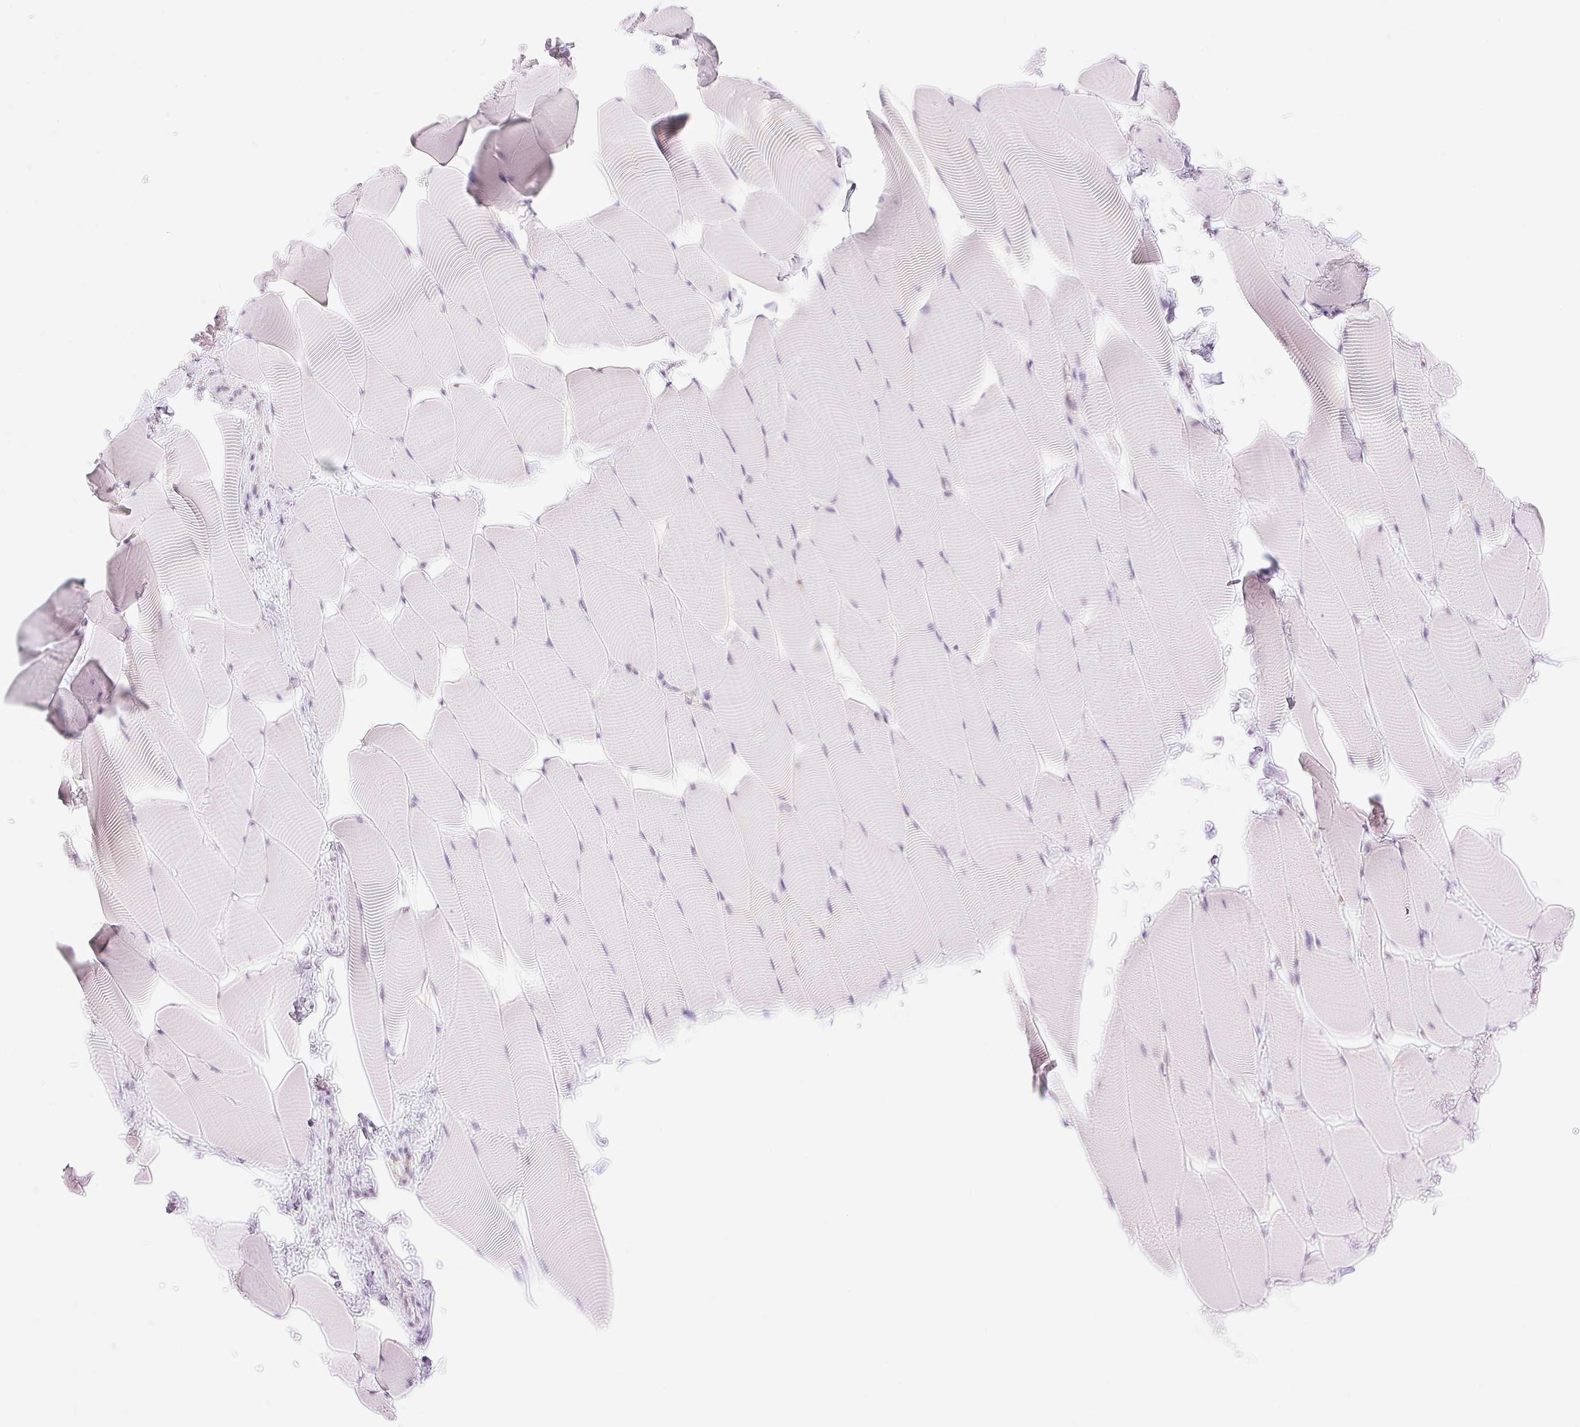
{"staining": {"intensity": "negative", "quantity": "none", "location": "none"}, "tissue": "skeletal muscle", "cell_type": "Myocytes", "image_type": "normal", "snomed": [{"axis": "morphology", "description": "Normal tissue, NOS"}, {"axis": "topography", "description": "Skeletal muscle"}], "caption": "Myocytes are negative for protein expression in unremarkable human skeletal muscle. (DAB immunohistochemistry with hematoxylin counter stain).", "gene": "PALM3", "patient": {"sex": "male", "age": 25}}